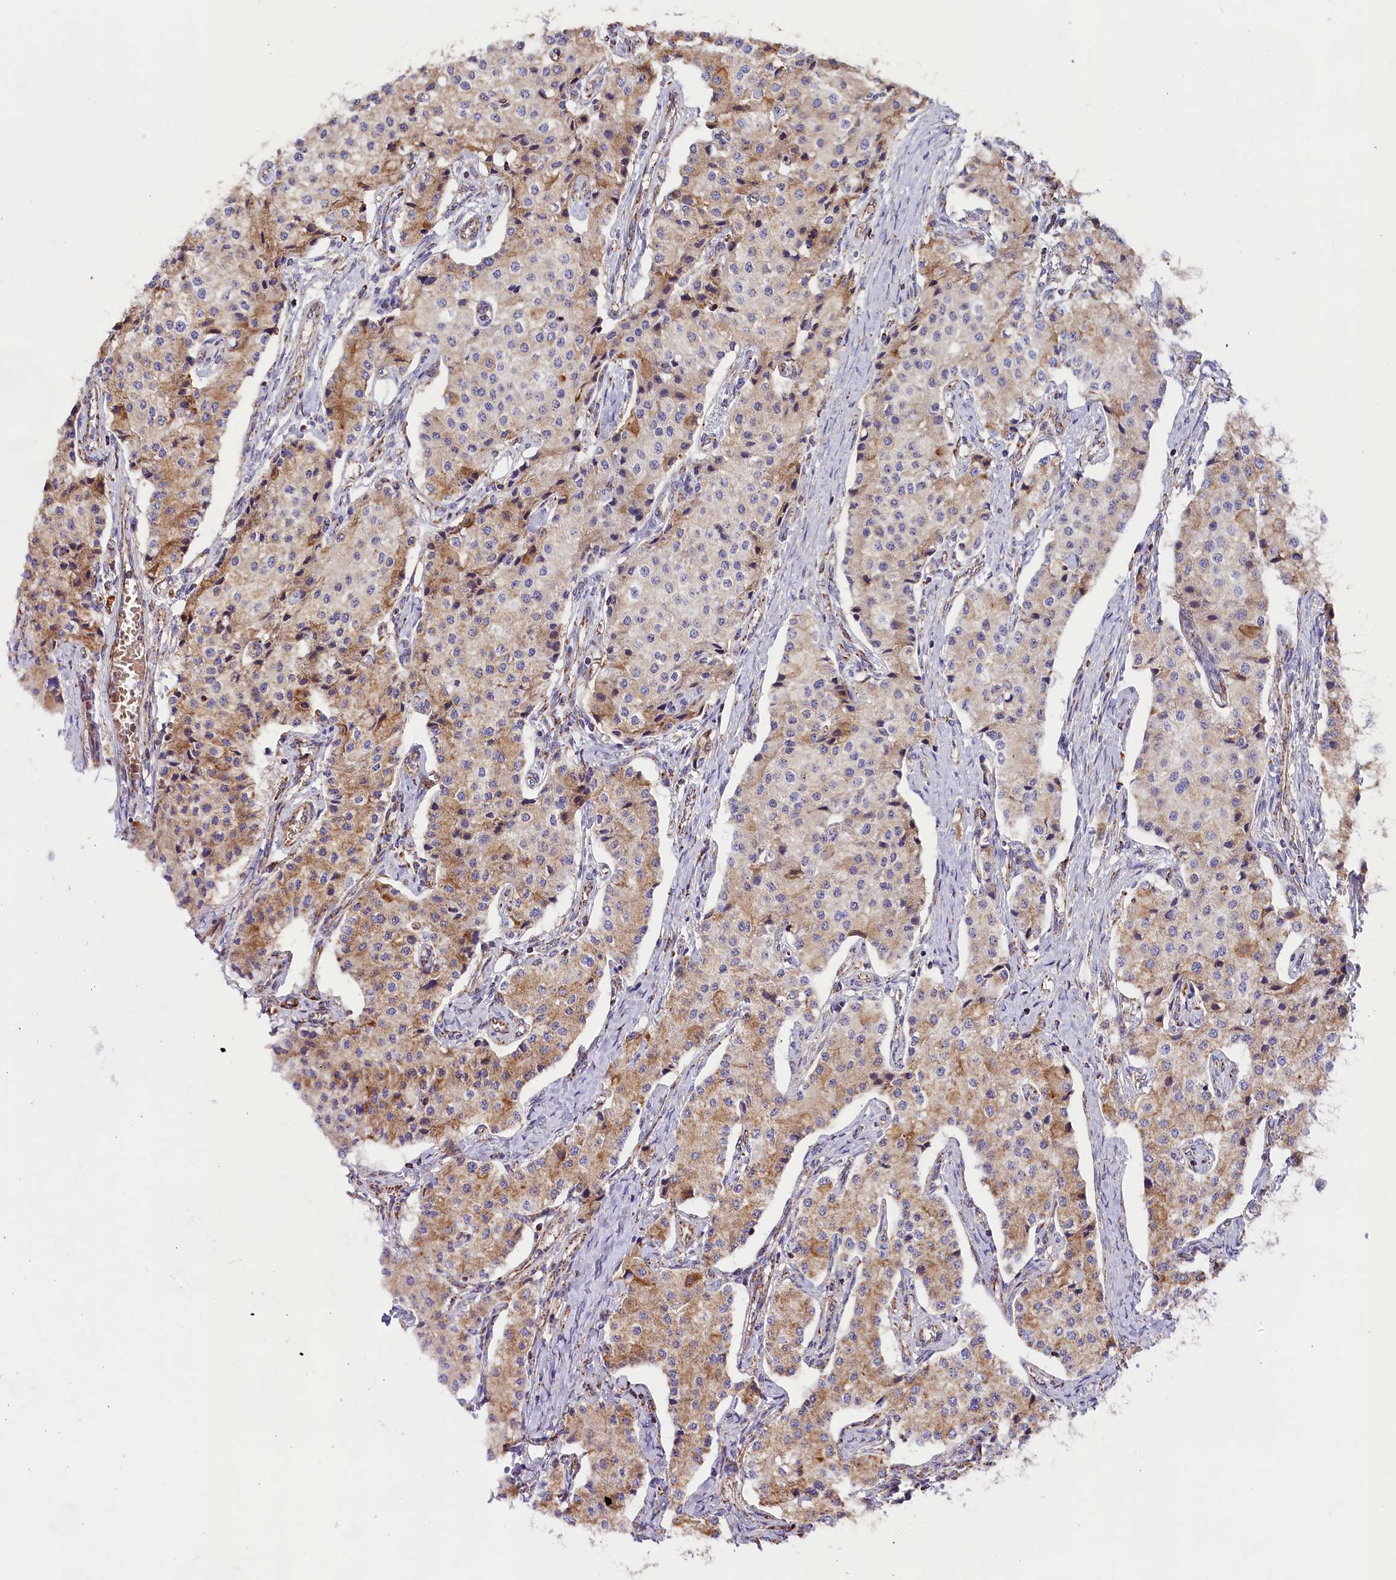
{"staining": {"intensity": "moderate", "quantity": "25%-75%", "location": "cytoplasmic/membranous"}, "tissue": "carcinoid", "cell_type": "Tumor cells", "image_type": "cancer", "snomed": [{"axis": "morphology", "description": "Carcinoid, malignant, NOS"}, {"axis": "topography", "description": "Colon"}], "caption": "This is a histology image of IHC staining of carcinoid, which shows moderate expression in the cytoplasmic/membranous of tumor cells.", "gene": "NDUFA8", "patient": {"sex": "female", "age": 52}}